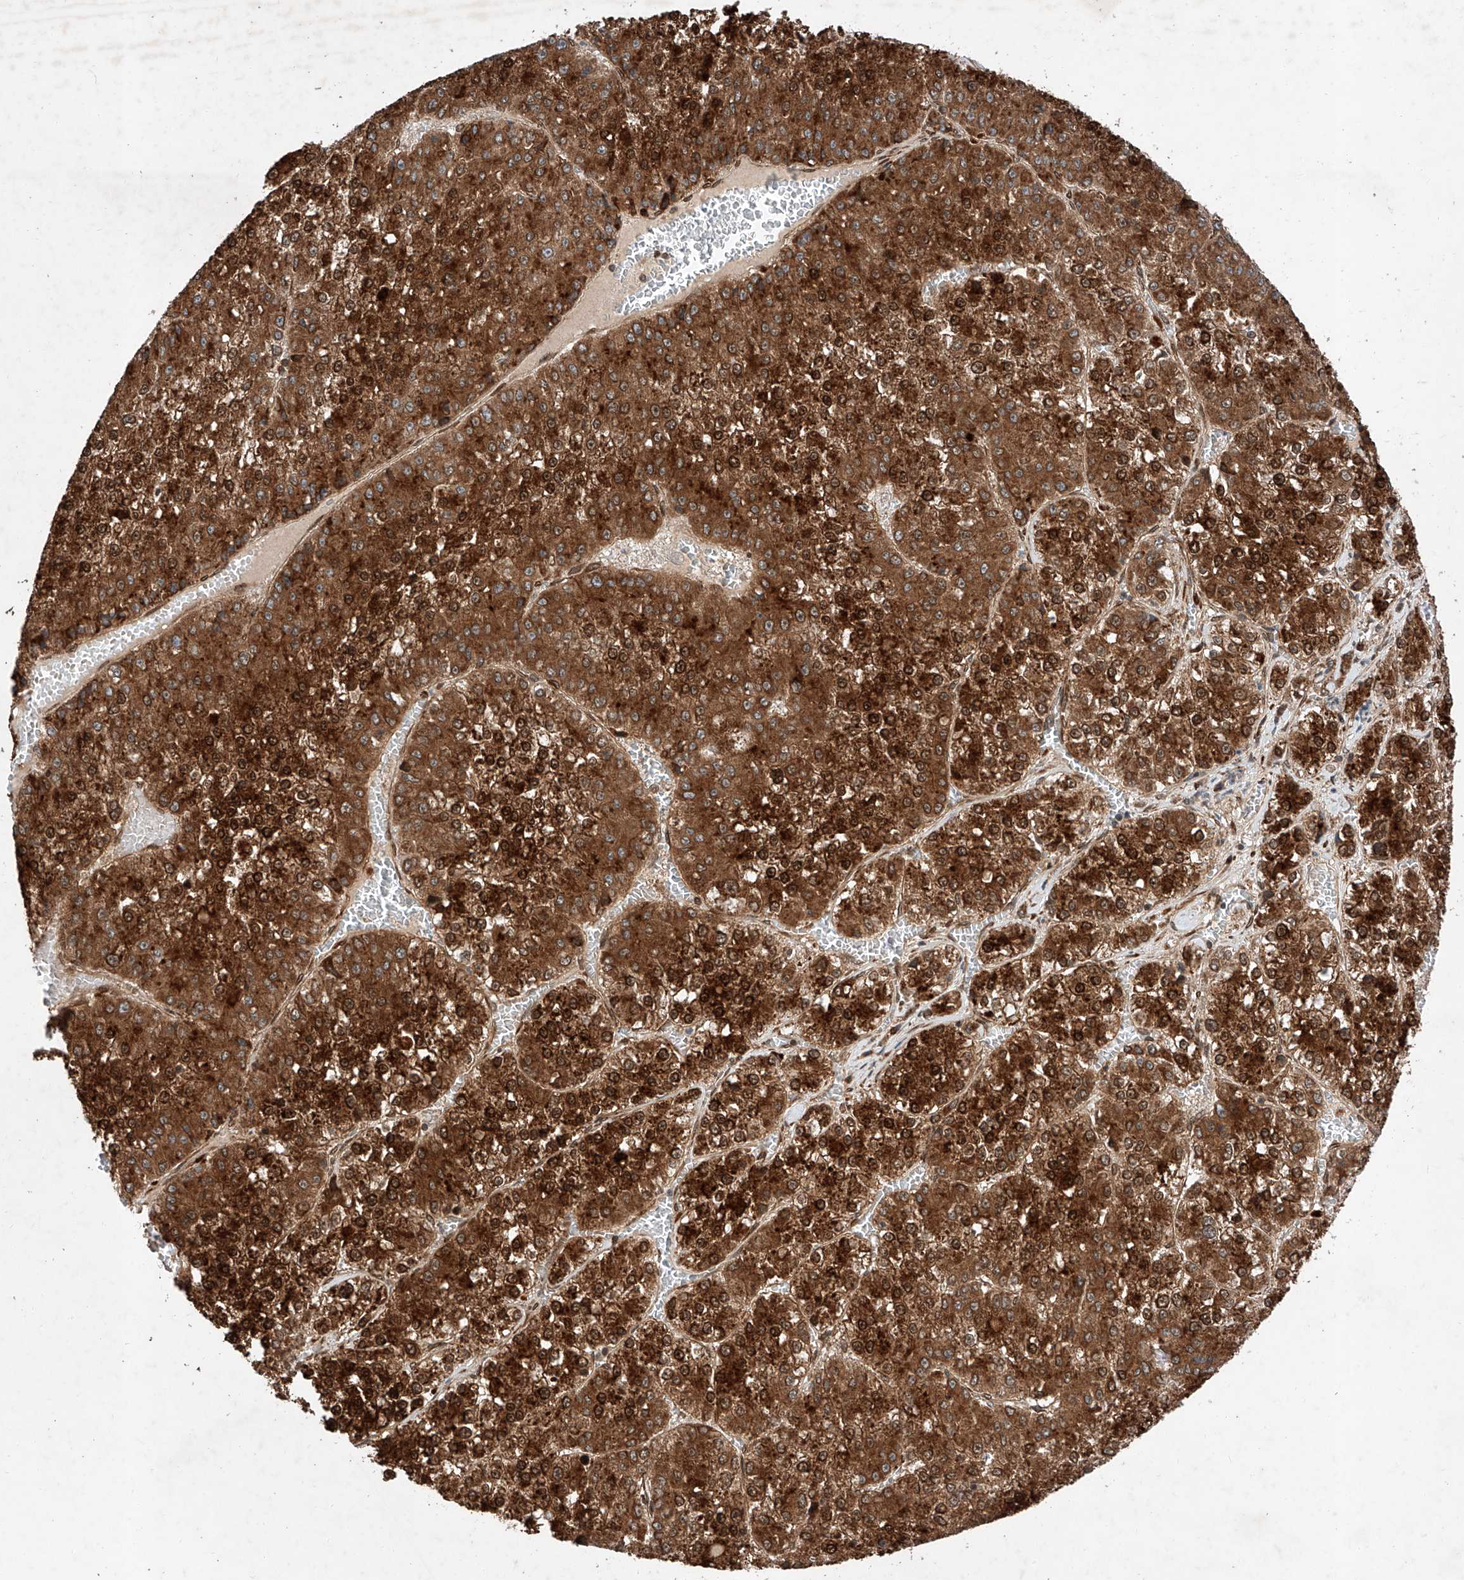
{"staining": {"intensity": "strong", "quantity": ">75%", "location": "cytoplasmic/membranous,nuclear"}, "tissue": "liver cancer", "cell_type": "Tumor cells", "image_type": "cancer", "snomed": [{"axis": "morphology", "description": "Carcinoma, Hepatocellular, NOS"}, {"axis": "topography", "description": "Liver"}], "caption": "A brown stain highlights strong cytoplasmic/membranous and nuclear positivity of a protein in hepatocellular carcinoma (liver) tumor cells.", "gene": "ZFP28", "patient": {"sex": "female", "age": 73}}